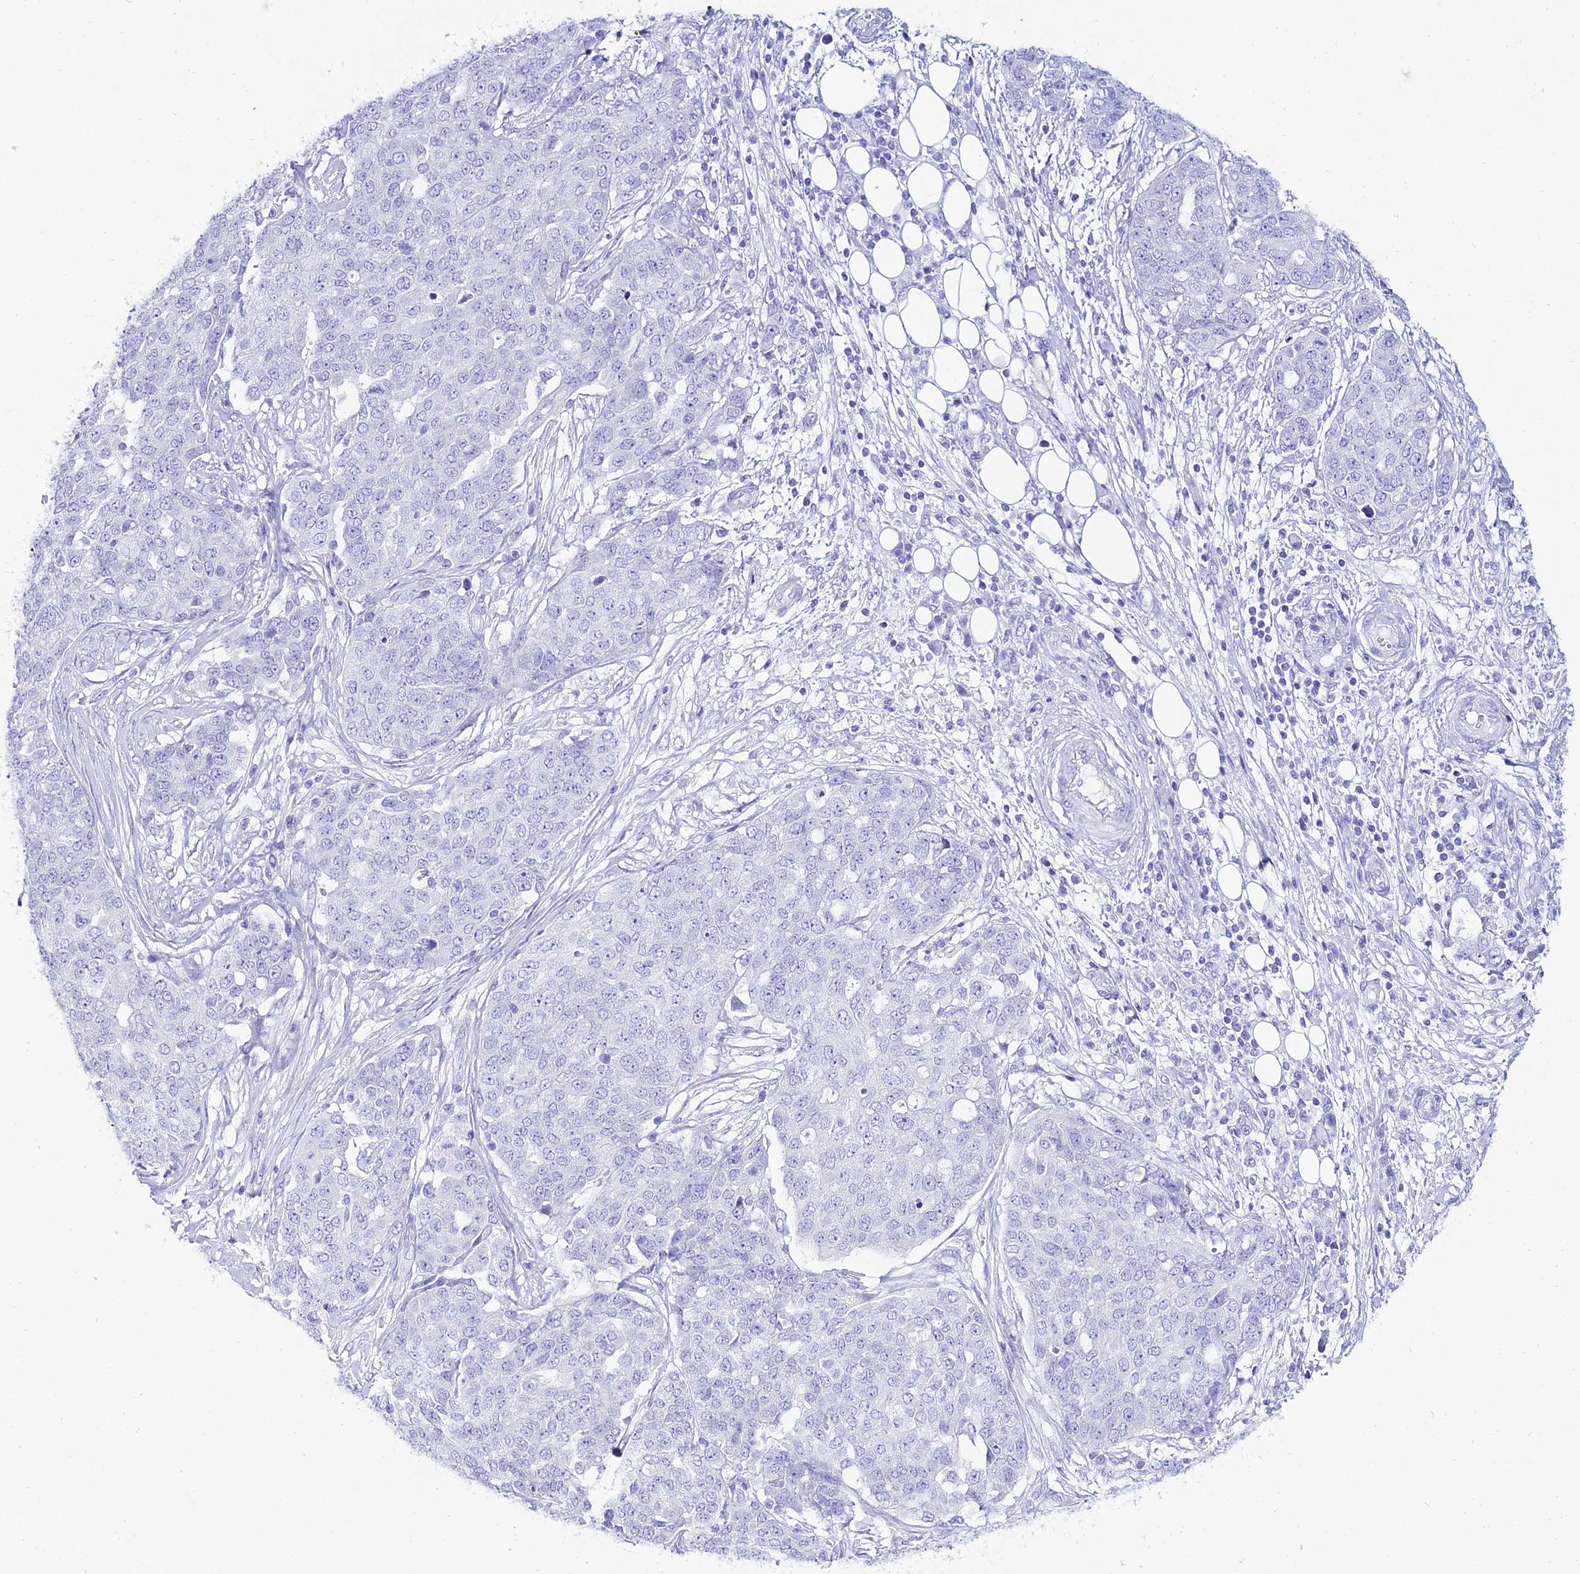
{"staining": {"intensity": "negative", "quantity": "none", "location": "none"}, "tissue": "ovarian cancer", "cell_type": "Tumor cells", "image_type": "cancer", "snomed": [{"axis": "morphology", "description": "Cystadenocarcinoma, serous, NOS"}, {"axis": "topography", "description": "Soft tissue"}, {"axis": "topography", "description": "Ovary"}], "caption": "DAB immunohistochemical staining of human ovarian serous cystadenocarcinoma reveals no significant expression in tumor cells.", "gene": "OR4D5", "patient": {"sex": "female", "age": 57}}